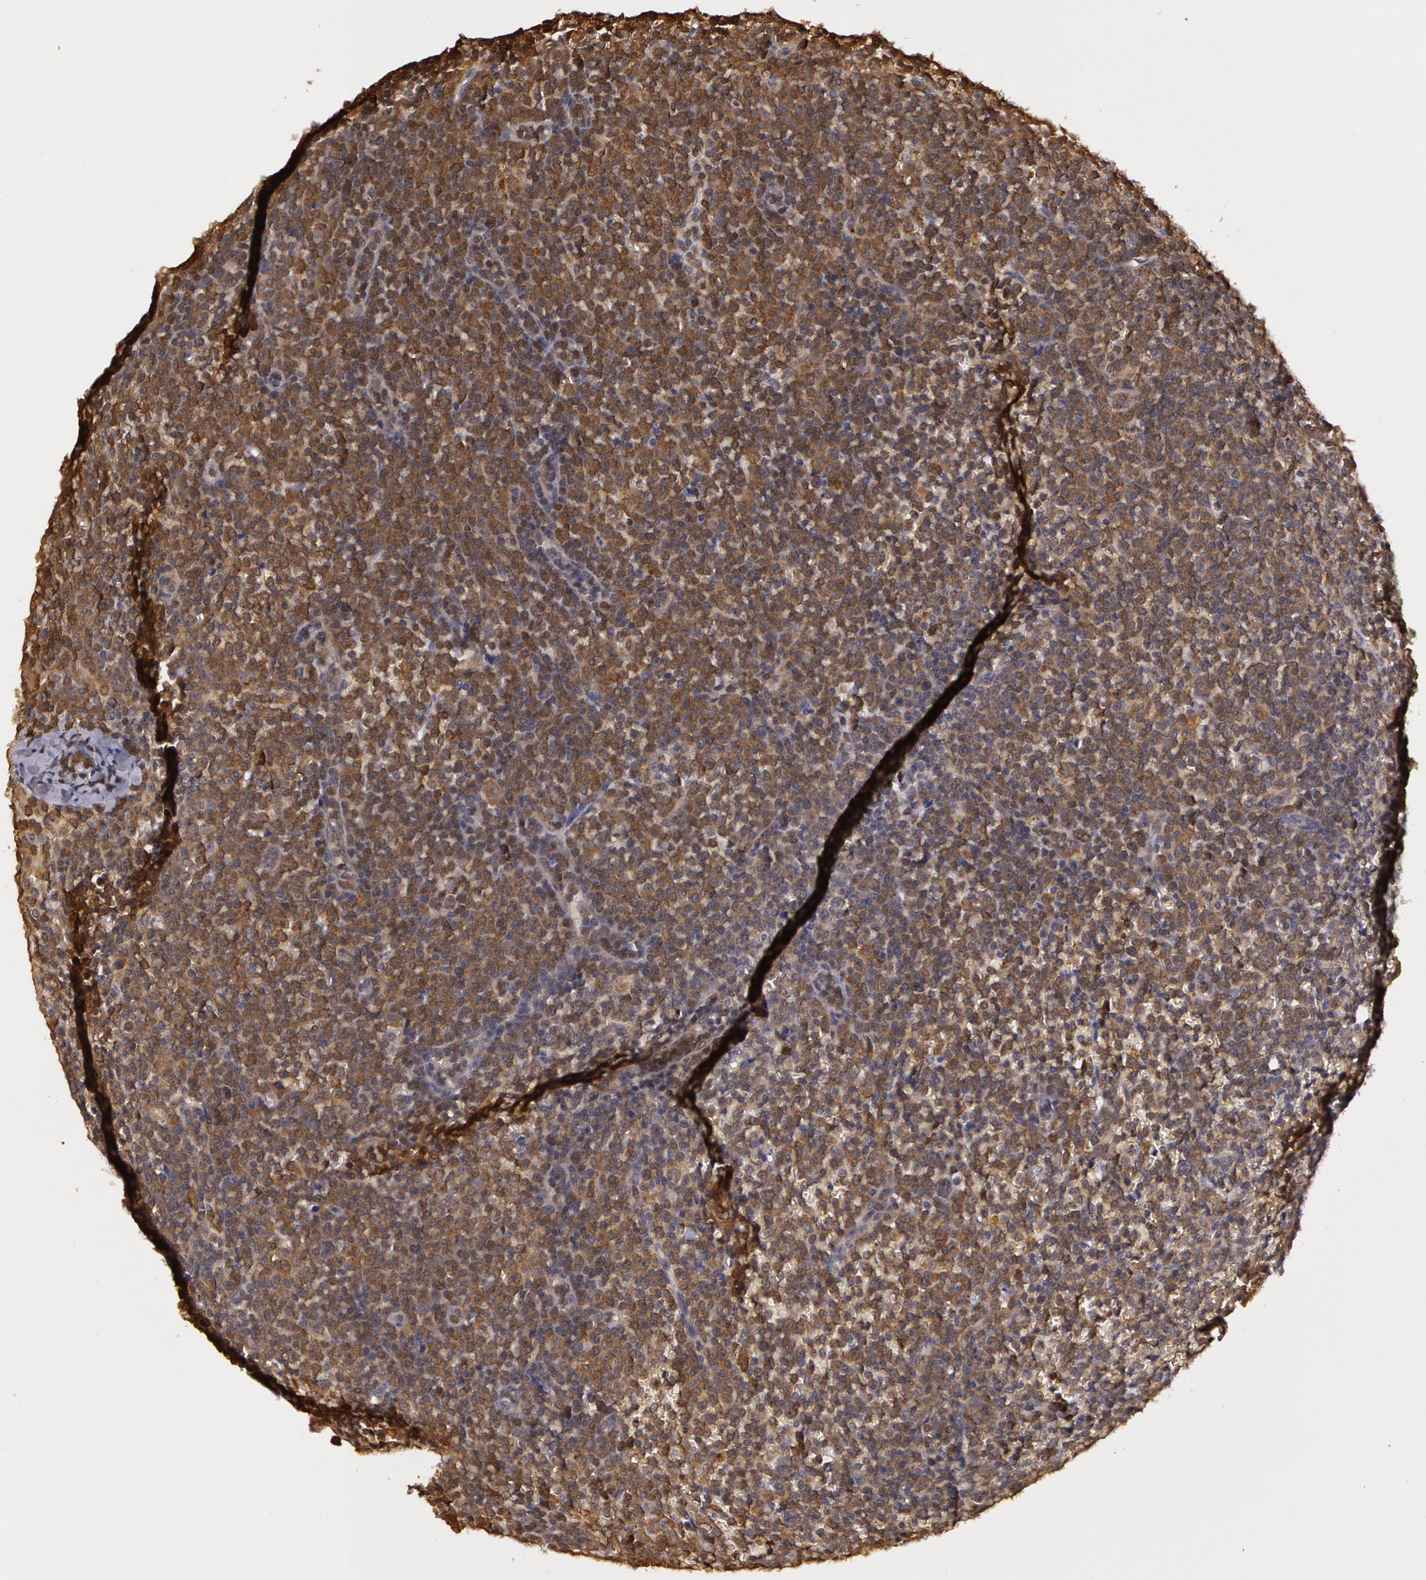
{"staining": {"intensity": "weak", "quantity": "25%-75%", "location": "cytoplasmic/membranous"}, "tissue": "lymphoma", "cell_type": "Tumor cells", "image_type": "cancer", "snomed": [{"axis": "morphology", "description": "Malignant lymphoma, non-Hodgkin's type, Low grade"}, {"axis": "topography", "description": "Lymph node"}], "caption": "Weak cytoplasmic/membranous staining for a protein is seen in approximately 25%-75% of tumor cells of lymphoma using immunohistochemistry (IHC).", "gene": "AHSA1", "patient": {"sex": "male", "age": 50}}